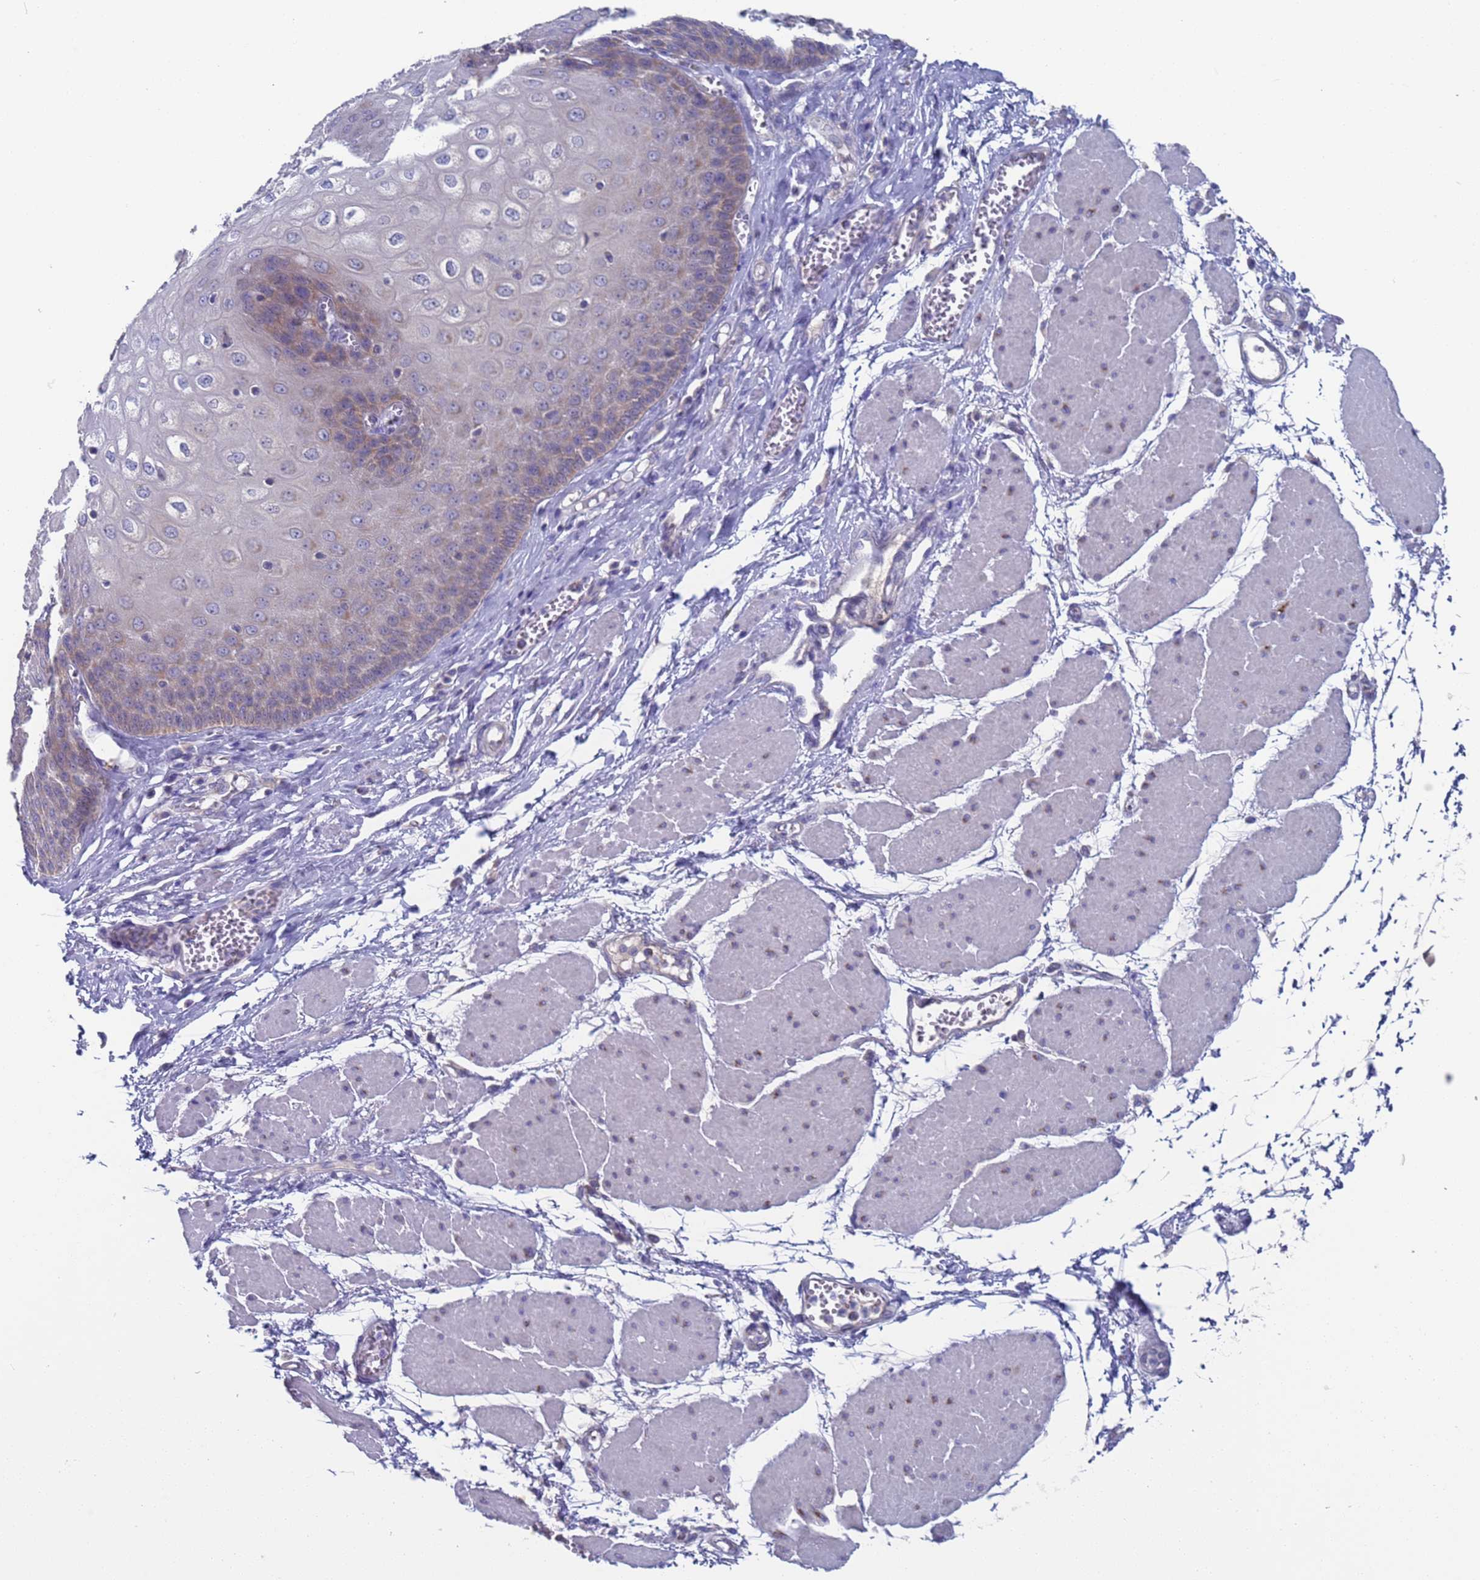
{"staining": {"intensity": "weak", "quantity": "<25%", "location": "cytoplasmic/membranous"}, "tissue": "esophagus", "cell_type": "Squamous epithelial cells", "image_type": "normal", "snomed": [{"axis": "morphology", "description": "Normal tissue, NOS"}, {"axis": "topography", "description": "Esophagus"}], "caption": "A micrograph of esophagus stained for a protein reveals no brown staining in squamous epithelial cells. (DAB (3,3'-diaminobenzidine) immunohistochemistry with hematoxylin counter stain).", "gene": "PET117", "patient": {"sex": "male", "age": 60}}